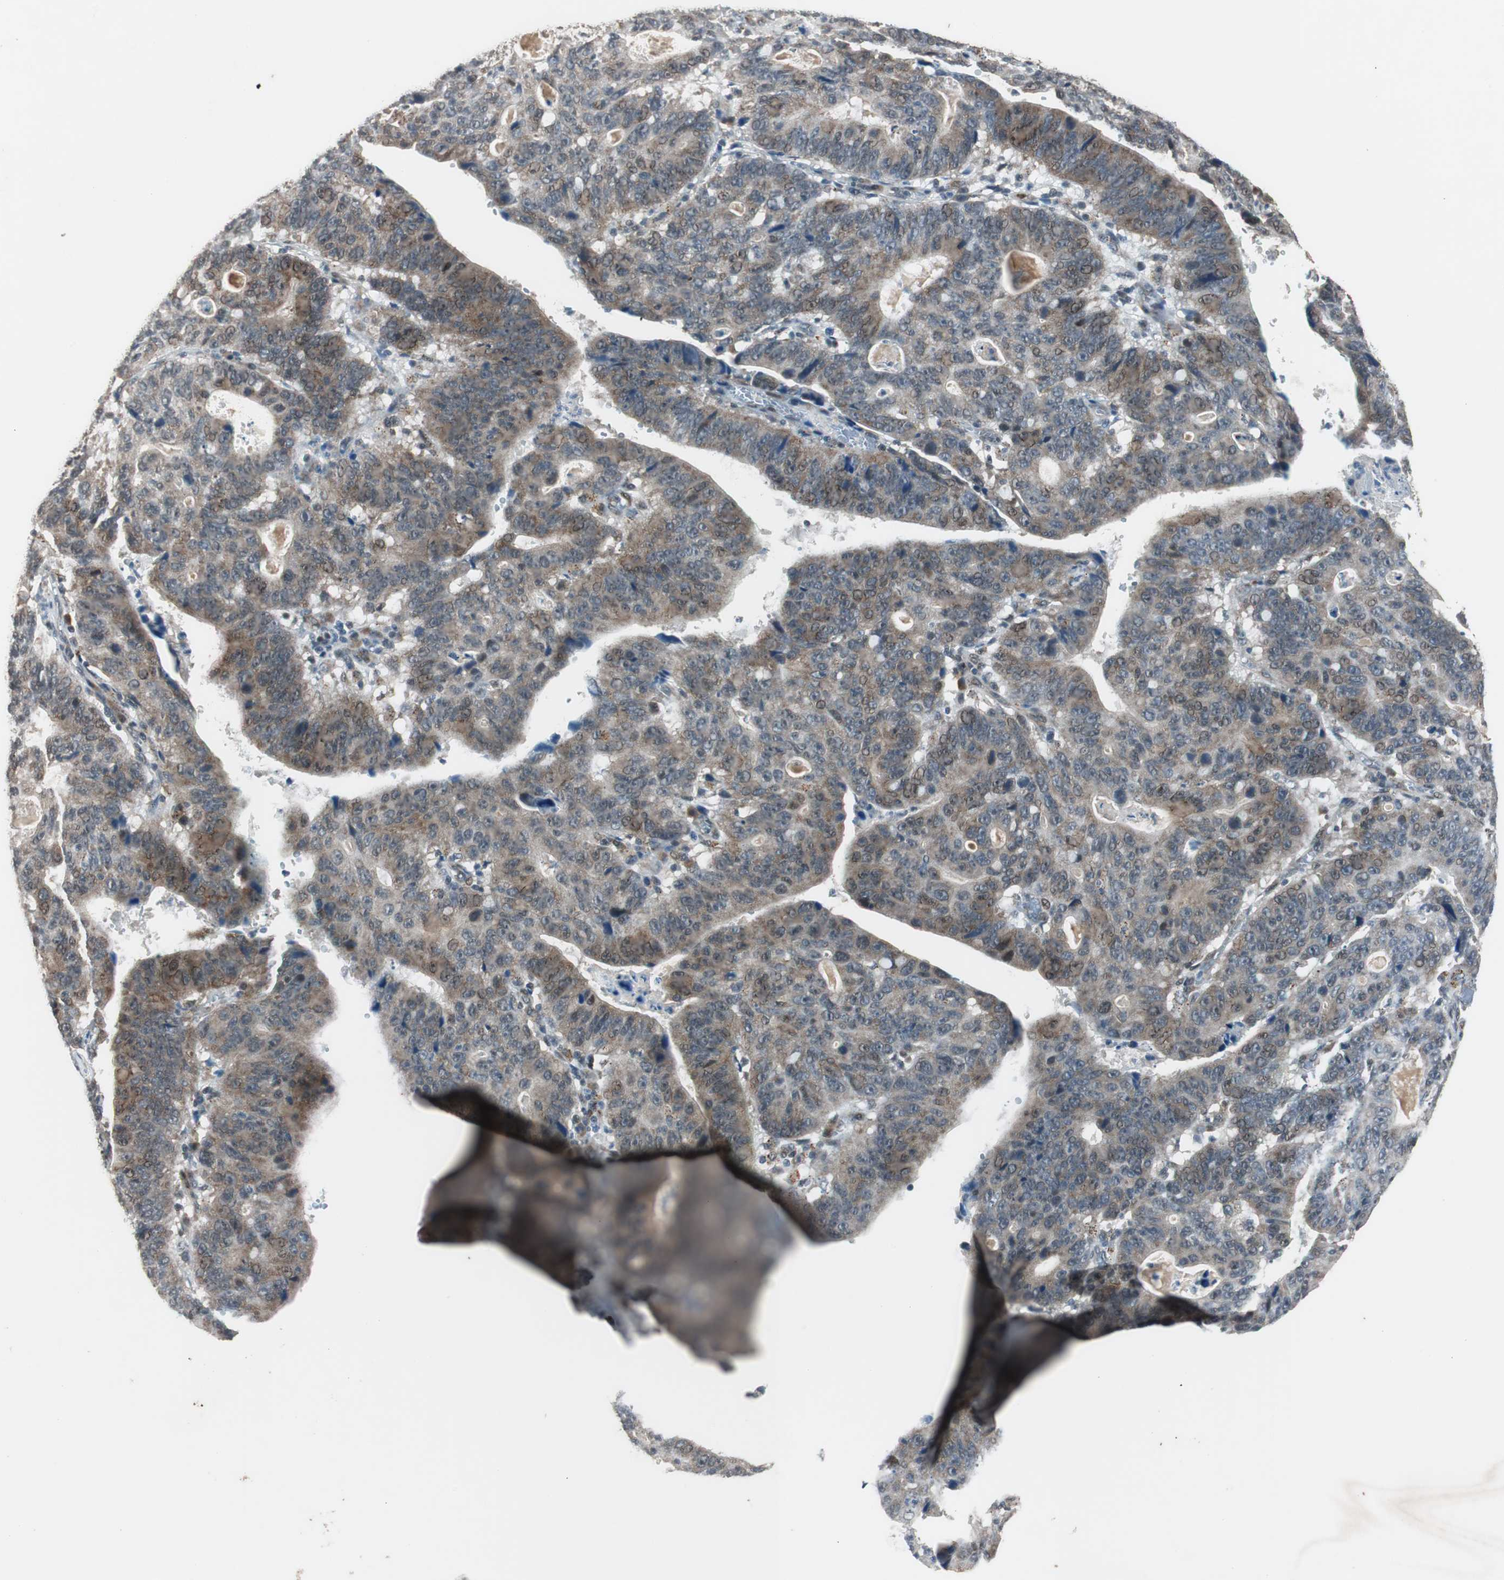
{"staining": {"intensity": "moderate", "quantity": "25%-75%", "location": "cytoplasmic/membranous"}, "tissue": "stomach cancer", "cell_type": "Tumor cells", "image_type": "cancer", "snomed": [{"axis": "morphology", "description": "Adenocarcinoma, NOS"}, {"axis": "topography", "description": "Stomach"}], "caption": "High-magnification brightfield microscopy of adenocarcinoma (stomach) stained with DAB (3,3'-diaminobenzidine) (brown) and counterstained with hematoxylin (blue). tumor cells exhibit moderate cytoplasmic/membranous staining is identified in approximately25%-75% of cells.", "gene": "BOLA1", "patient": {"sex": "male", "age": 59}}